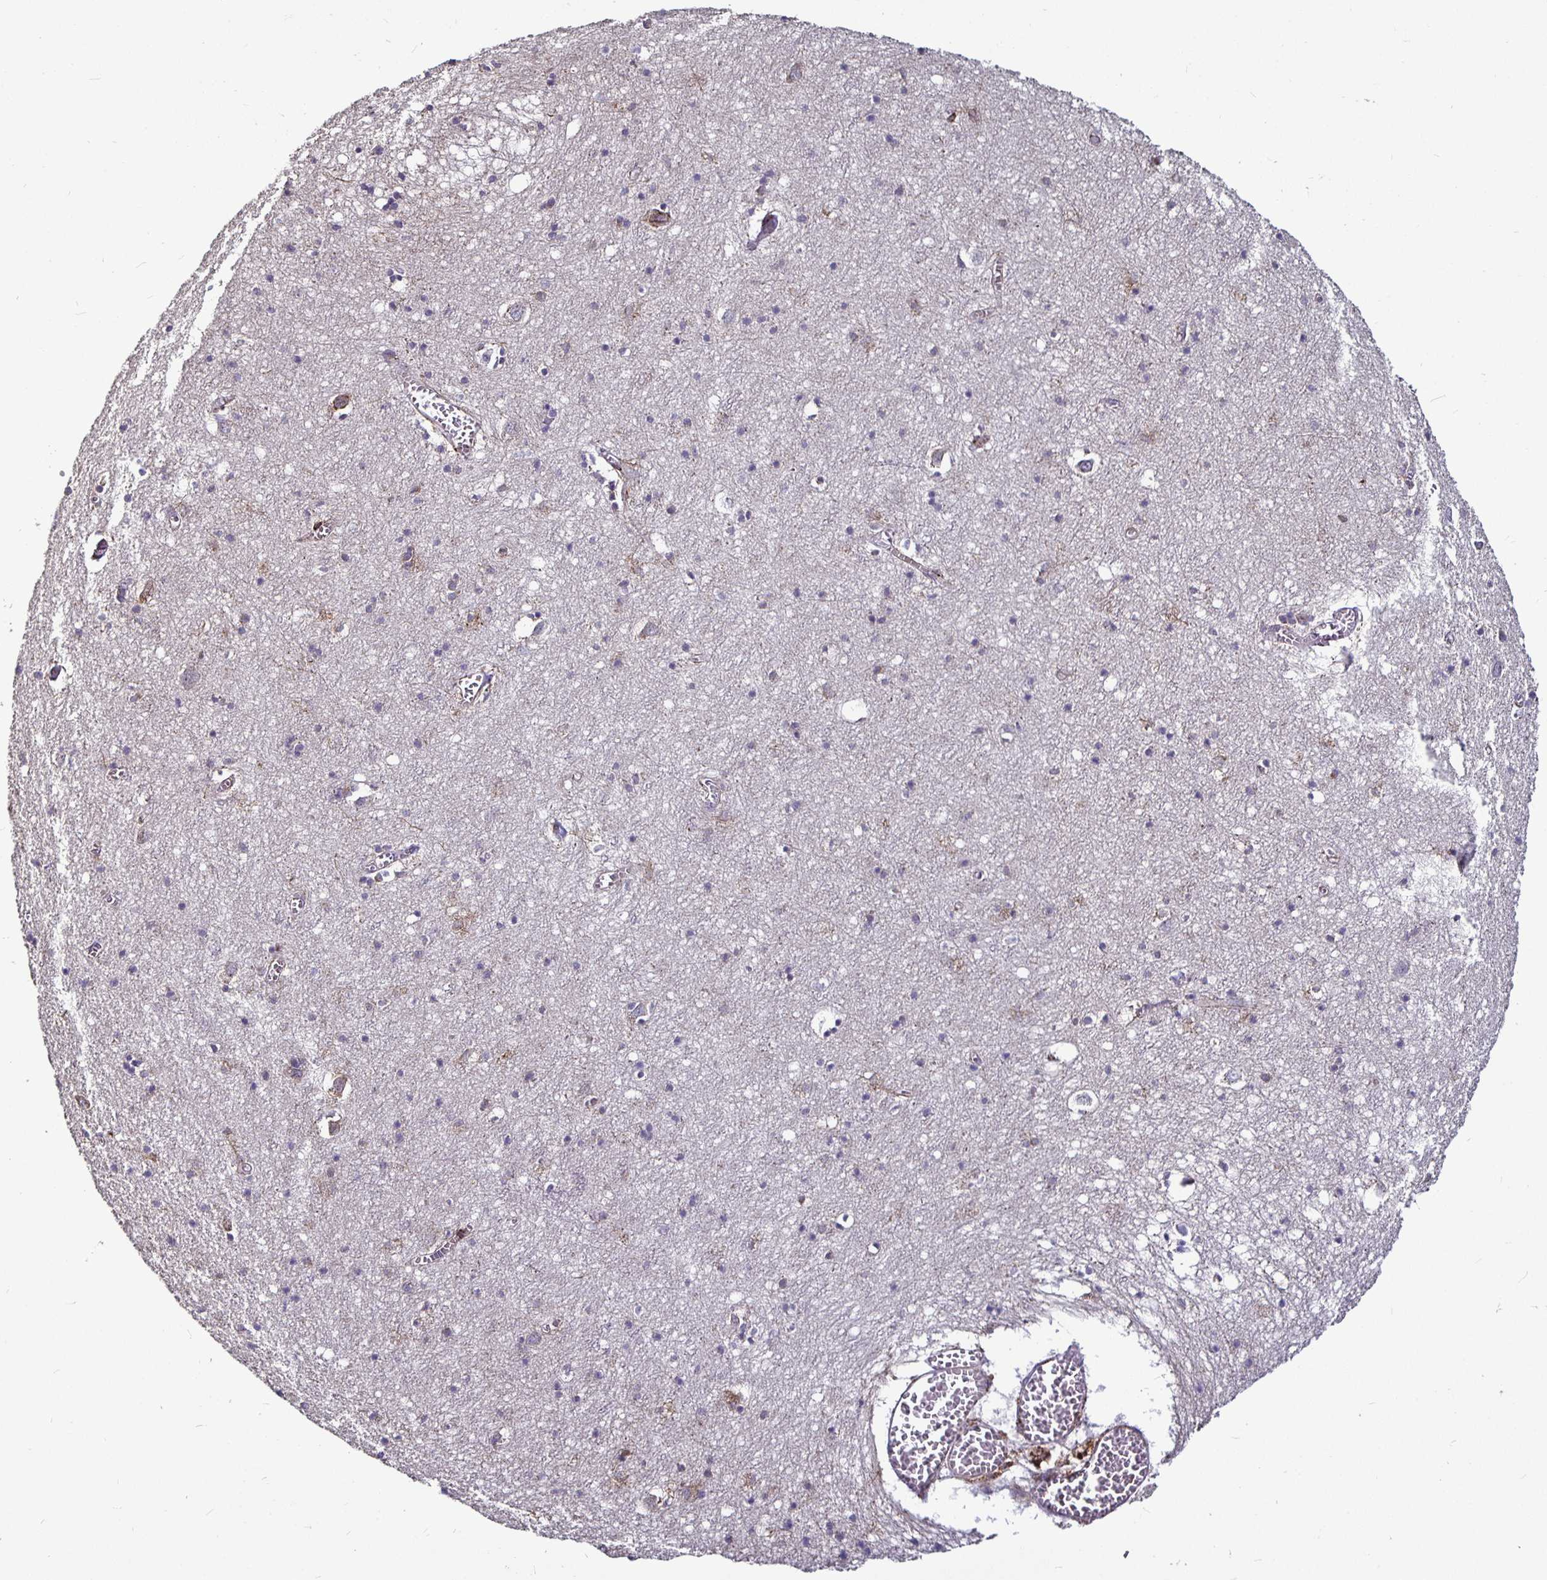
{"staining": {"intensity": "weak", "quantity": "<25%", "location": "cytoplasmic/membranous"}, "tissue": "cerebral cortex", "cell_type": "Endothelial cells", "image_type": "normal", "snomed": [{"axis": "morphology", "description": "Normal tissue, NOS"}, {"axis": "topography", "description": "Cerebral cortex"}], "caption": "DAB (3,3'-diaminobenzidine) immunohistochemical staining of unremarkable human cerebral cortex exhibits no significant staining in endothelial cells. Nuclei are stained in blue.", "gene": "P4HA2", "patient": {"sex": "male", "age": 70}}